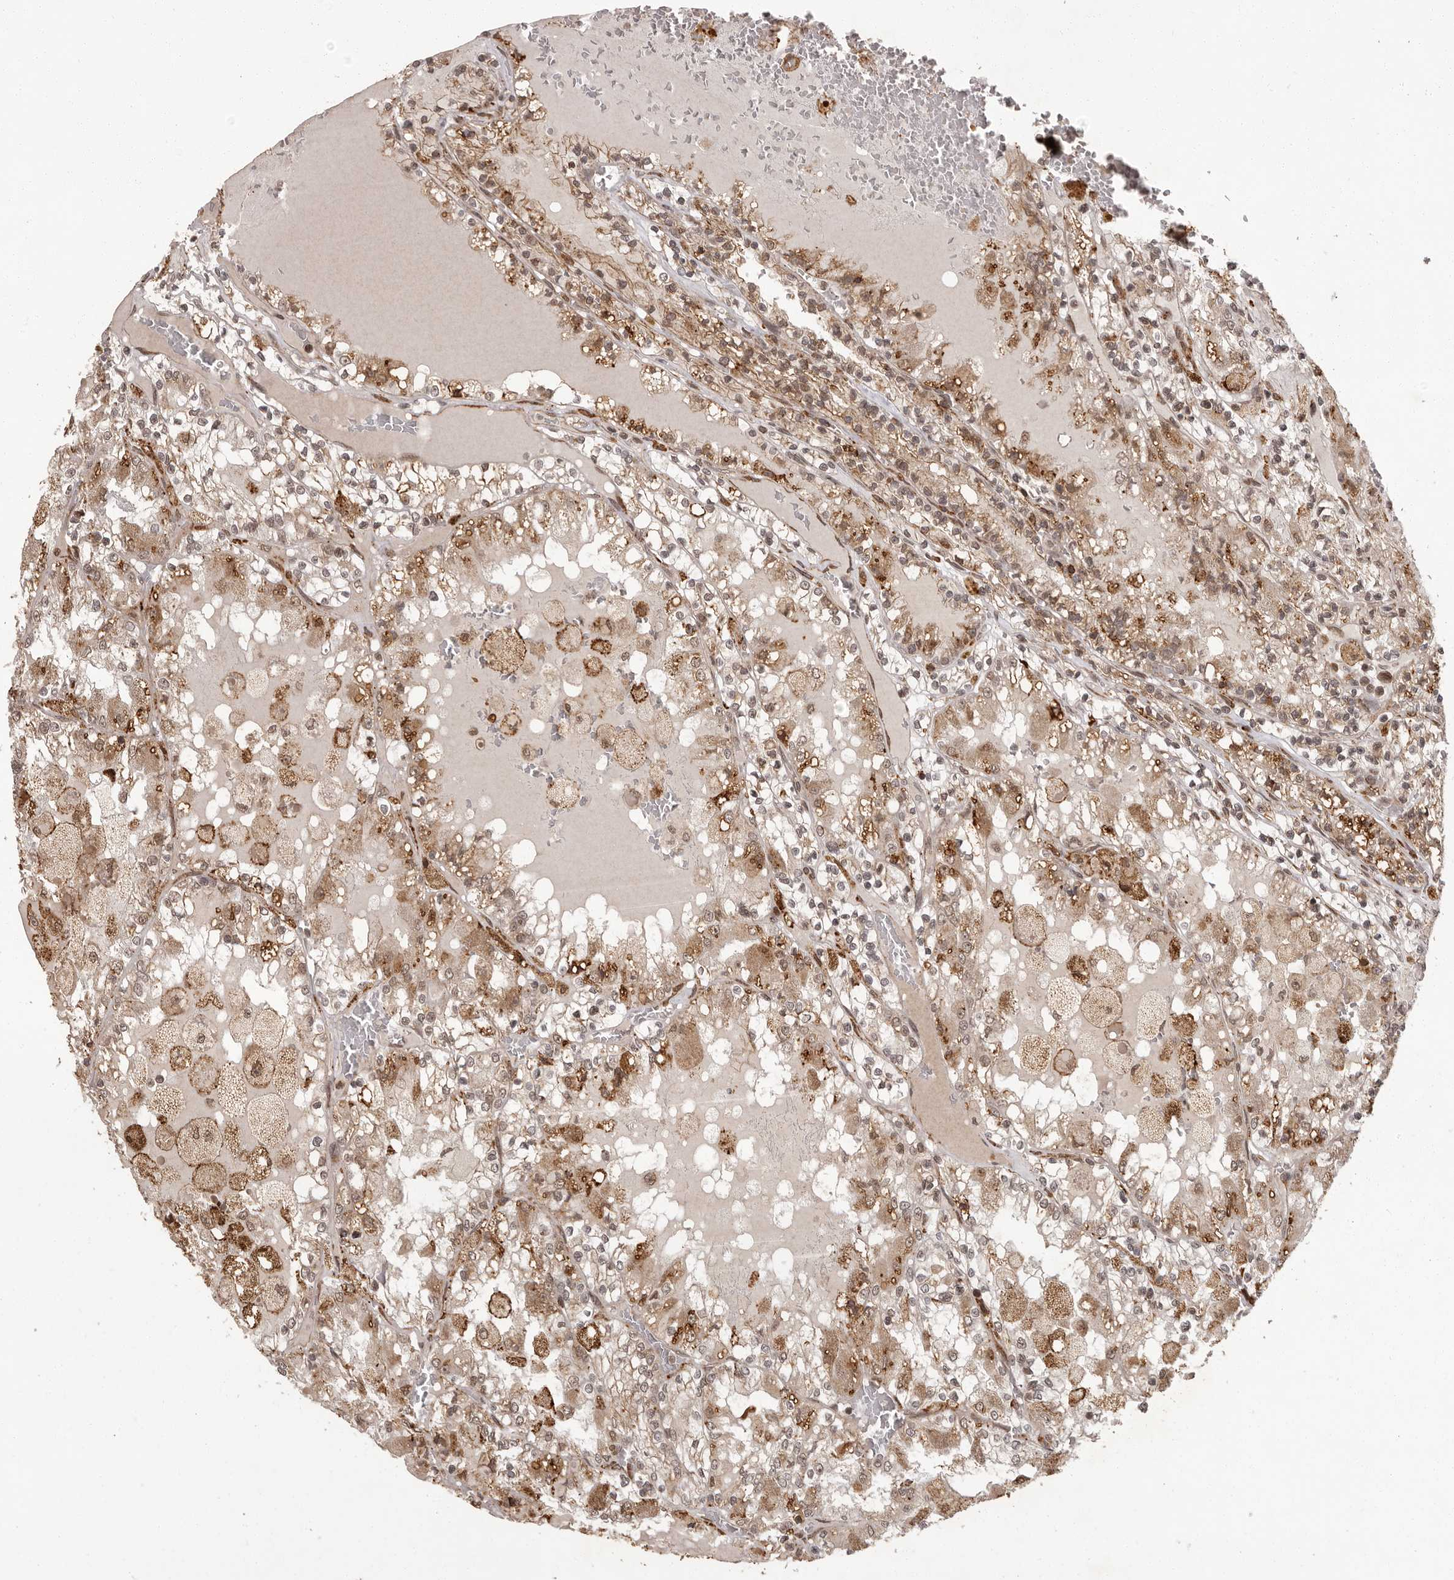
{"staining": {"intensity": "moderate", "quantity": "25%-75%", "location": "cytoplasmic/membranous"}, "tissue": "renal cancer", "cell_type": "Tumor cells", "image_type": "cancer", "snomed": [{"axis": "morphology", "description": "Adenocarcinoma, NOS"}, {"axis": "topography", "description": "Kidney"}], "caption": "Adenocarcinoma (renal) stained with a brown dye demonstrates moderate cytoplasmic/membranous positive expression in approximately 25%-75% of tumor cells.", "gene": "IL32", "patient": {"sex": "female", "age": 56}}